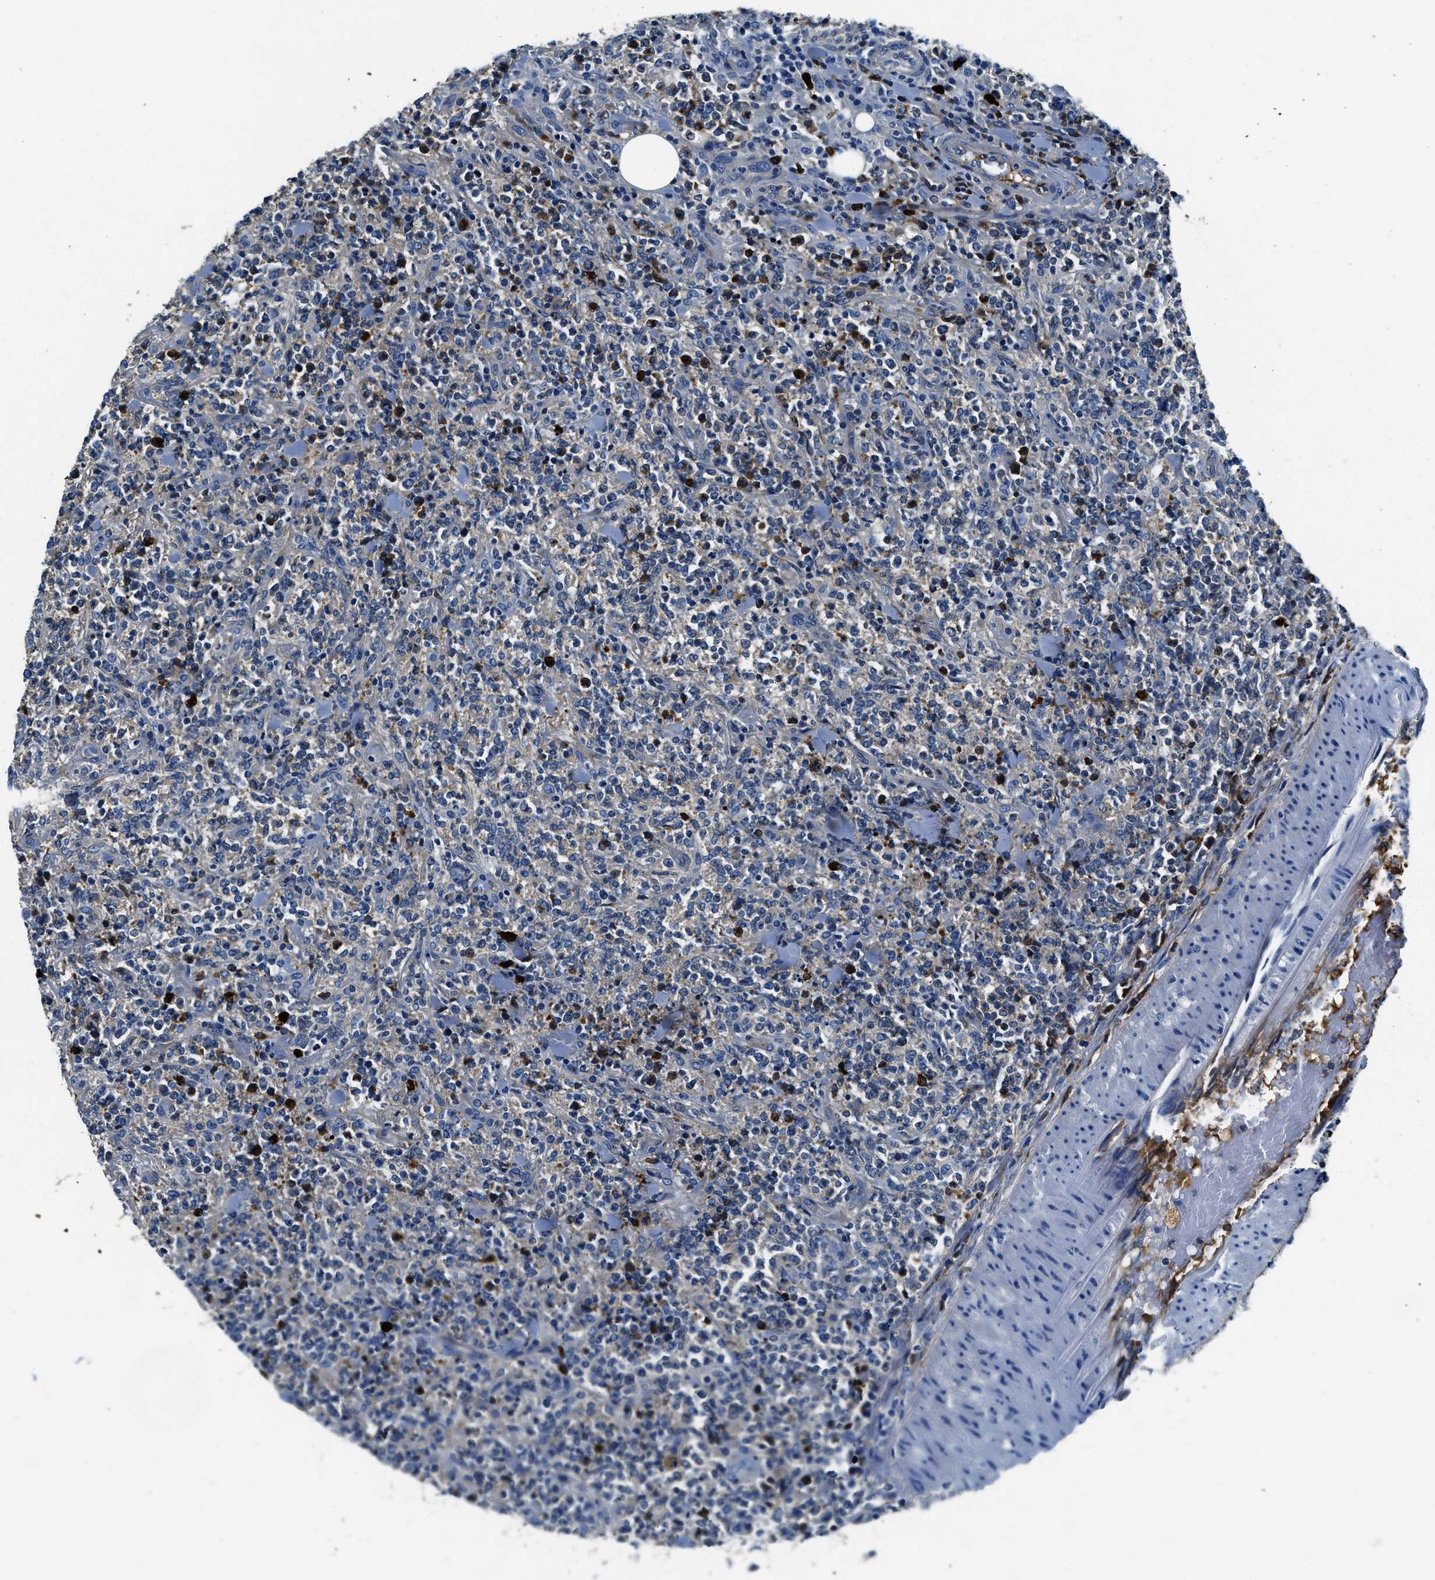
{"staining": {"intensity": "weak", "quantity": "<25%", "location": "cytoplasmic/membranous"}, "tissue": "lymphoma", "cell_type": "Tumor cells", "image_type": "cancer", "snomed": [{"axis": "morphology", "description": "Malignant lymphoma, non-Hodgkin's type, High grade"}, {"axis": "topography", "description": "Soft tissue"}], "caption": "Immunohistochemical staining of lymphoma reveals no significant expression in tumor cells.", "gene": "TMEM186", "patient": {"sex": "male", "age": 18}}